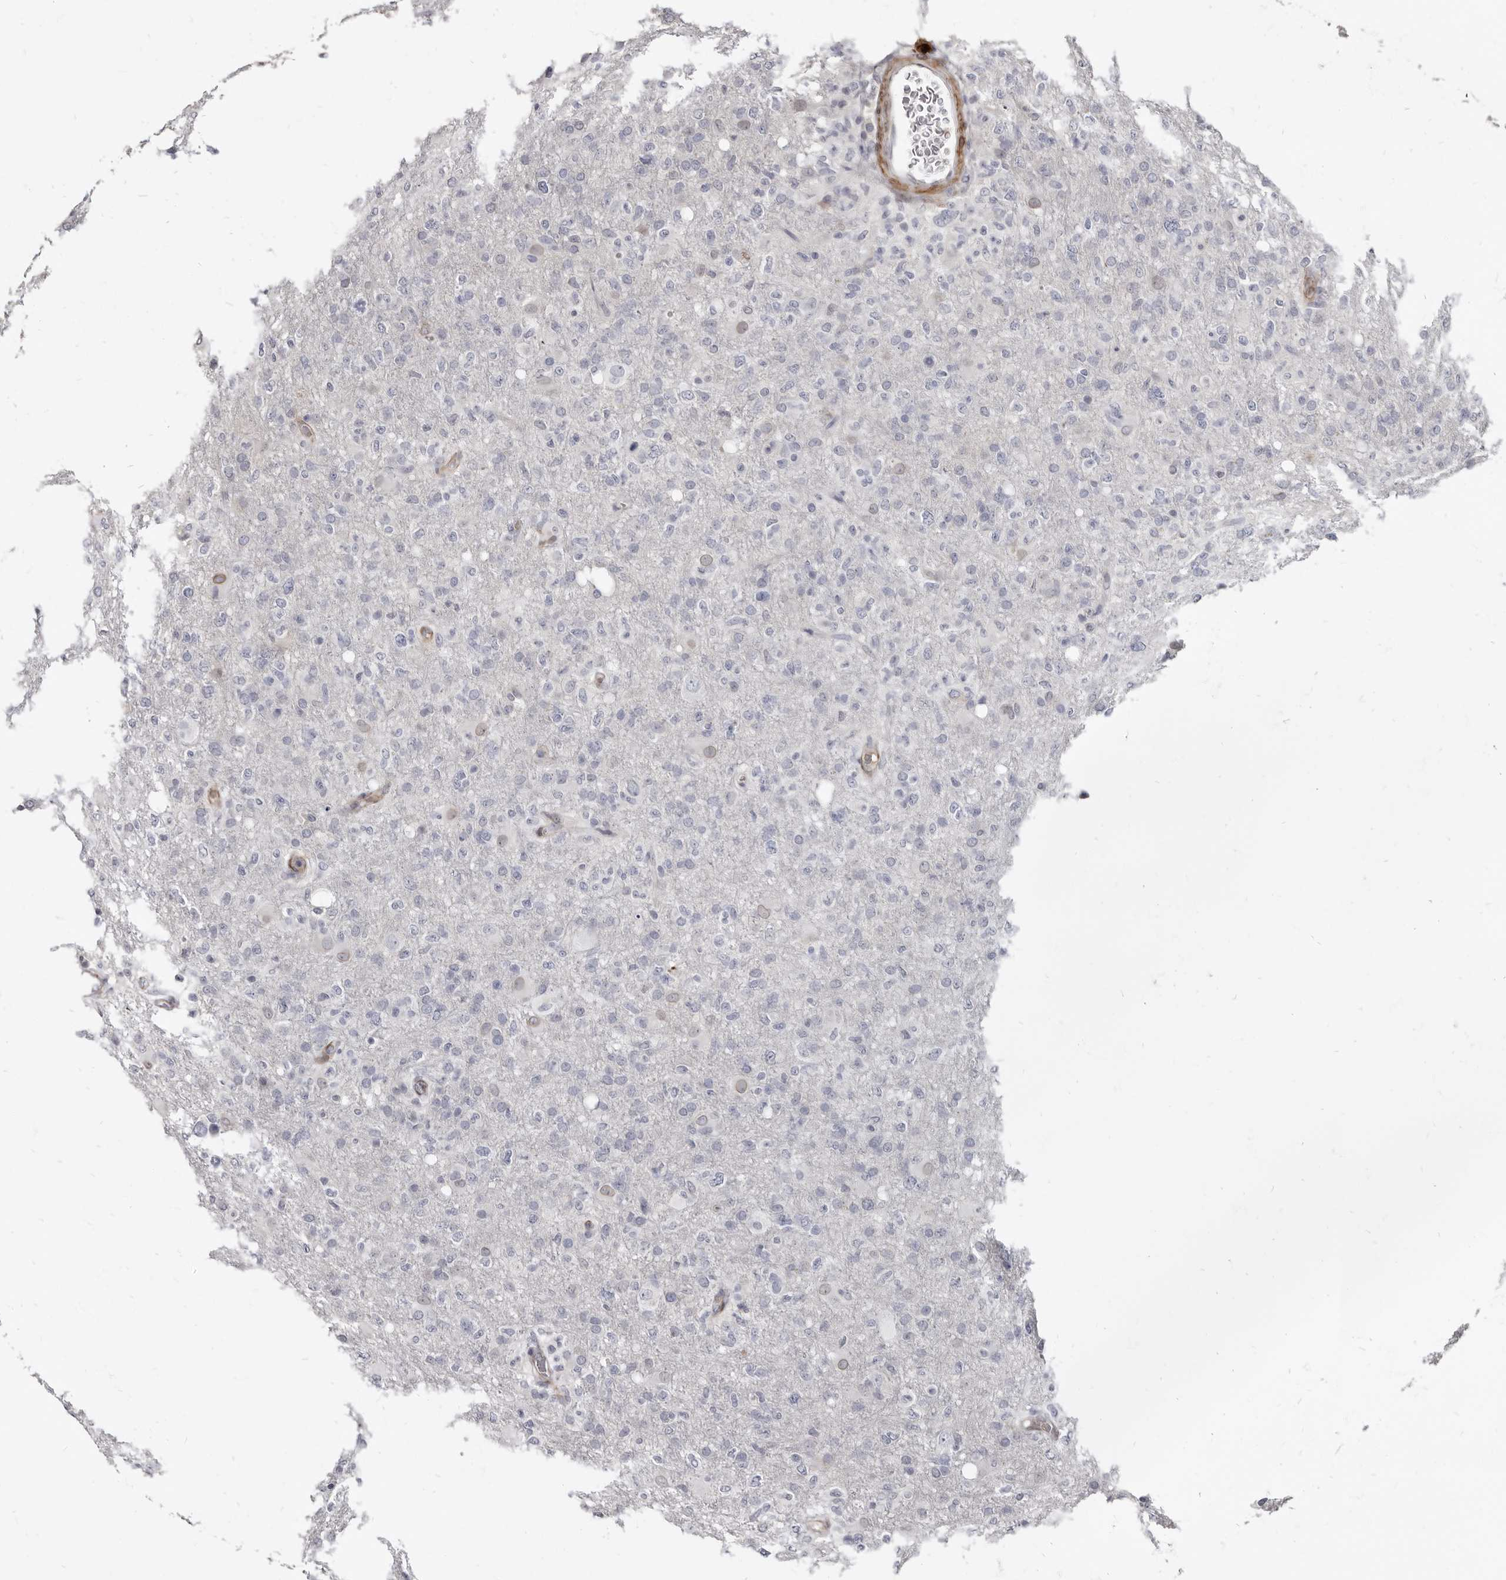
{"staining": {"intensity": "negative", "quantity": "none", "location": "none"}, "tissue": "glioma", "cell_type": "Tumor cells", "image_type": "cancer", "snomed": [{"axis": "morphology", "description": "Glioma, malignant, High grade"}, {"axis": "topography", "description": "Brain"}], "caption": "The photomicrograph shows no significant positivity in tumor cells of malignant glioma (high-grade).", "gene": "MRGPRF", "patient": {"sex": "female", "age": 57}}